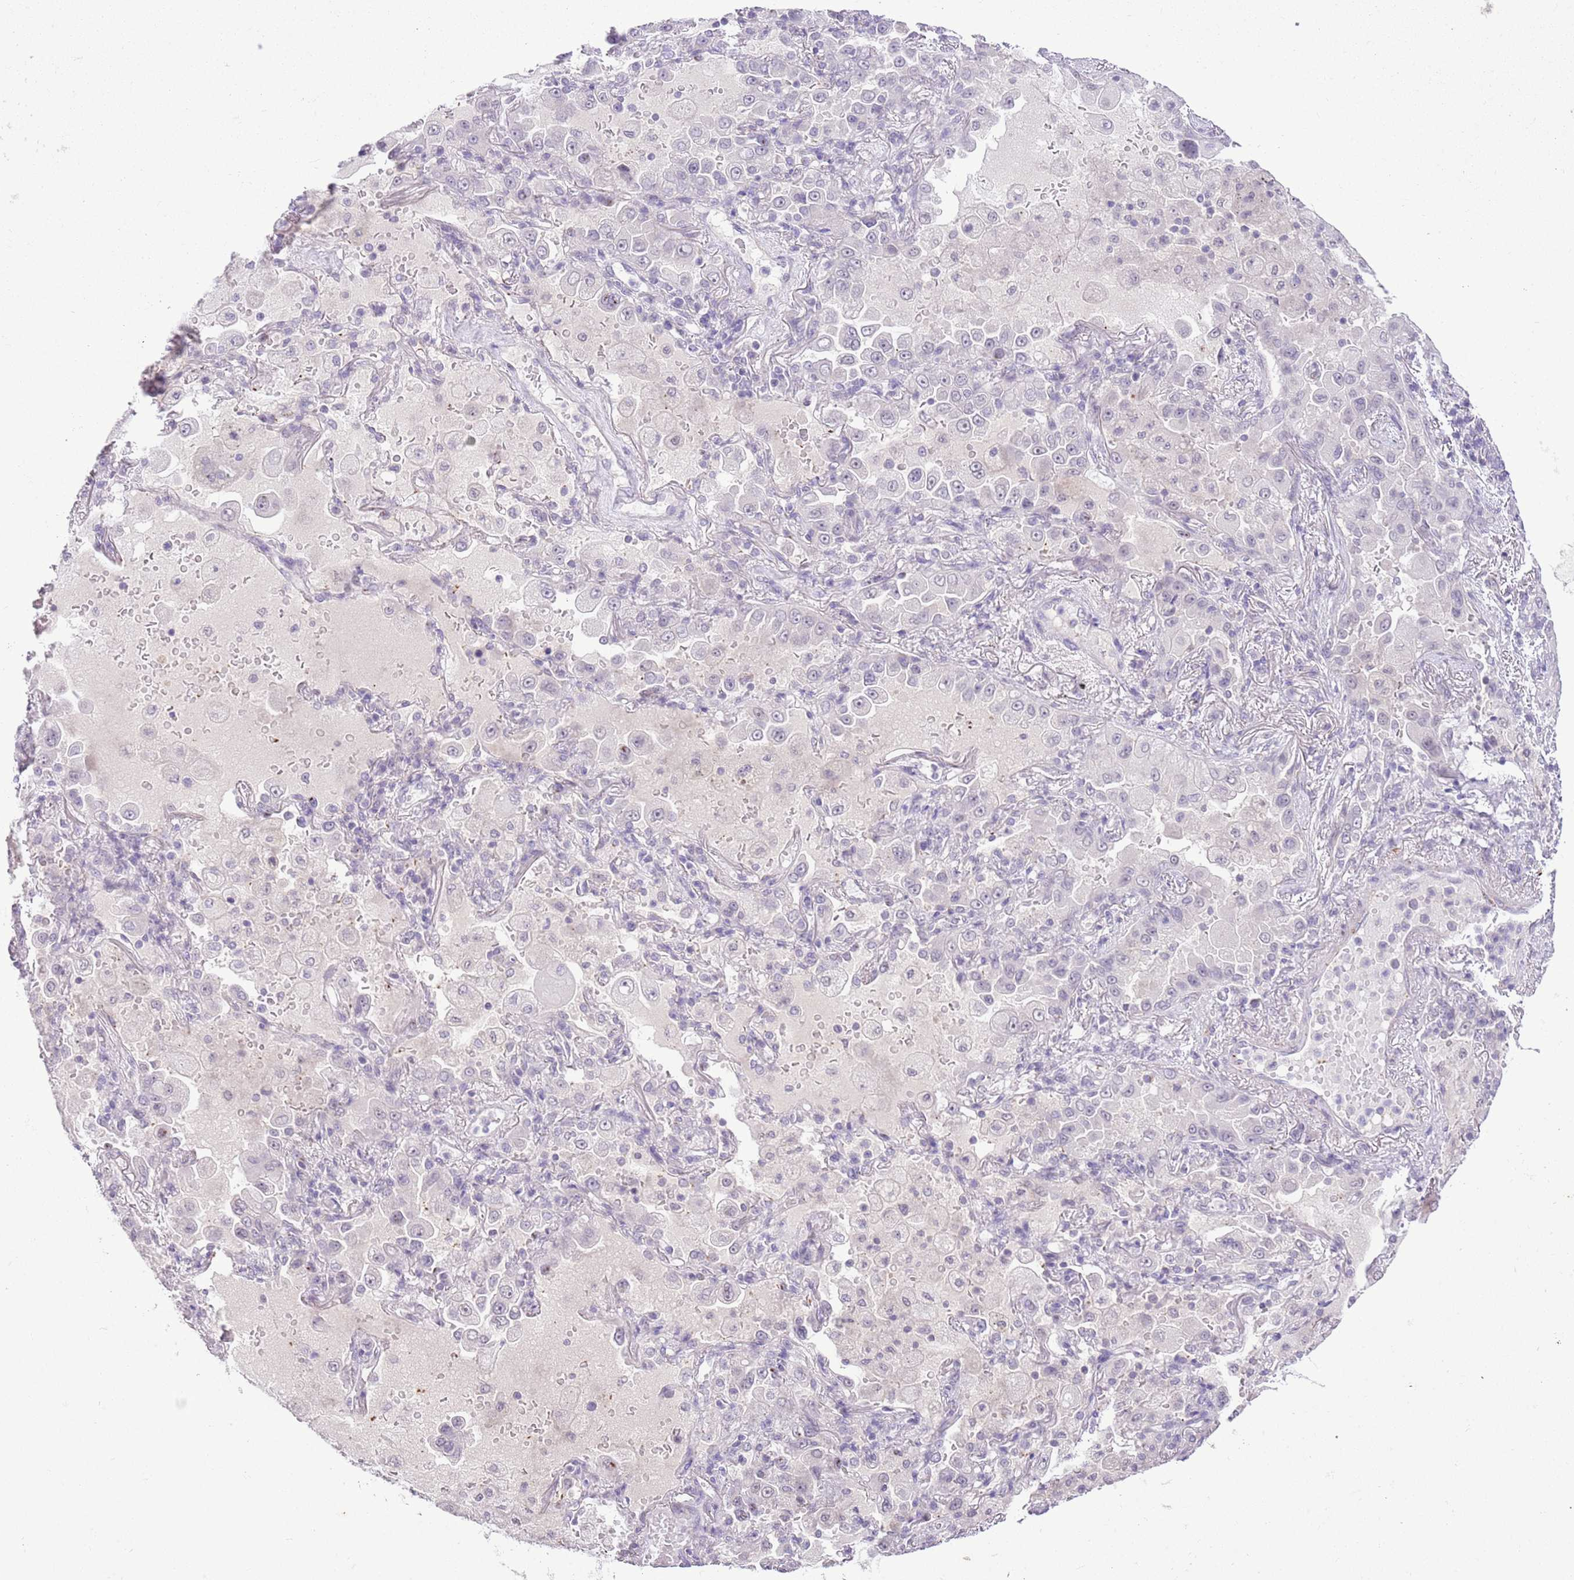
{"staining": {"intensity": "negative", "quantity": "none", "location": "none"}, "tissue": "lung cancer", "cell_type": "Tumor cells", "image_type": "cancer", "snomed": [{"axis": "morphology", "description": "Squamous cell carcinoma, NOS"}, {"axis": "topography", "description": "Lung"}], "caption": "Immunohistochemical staining of human lung cancer (squamous cell carcinoma) shows no significant staining in tumor cells. (Stains: DAB (3,3'-diaminobenzidine) immunohistochemistry (IHC) with hematoxylin counter stain, Microscopy: brightfield microscopy at high magnification).", "gene": "MIDN", "patient": {"sex": "male", "age": 74}}